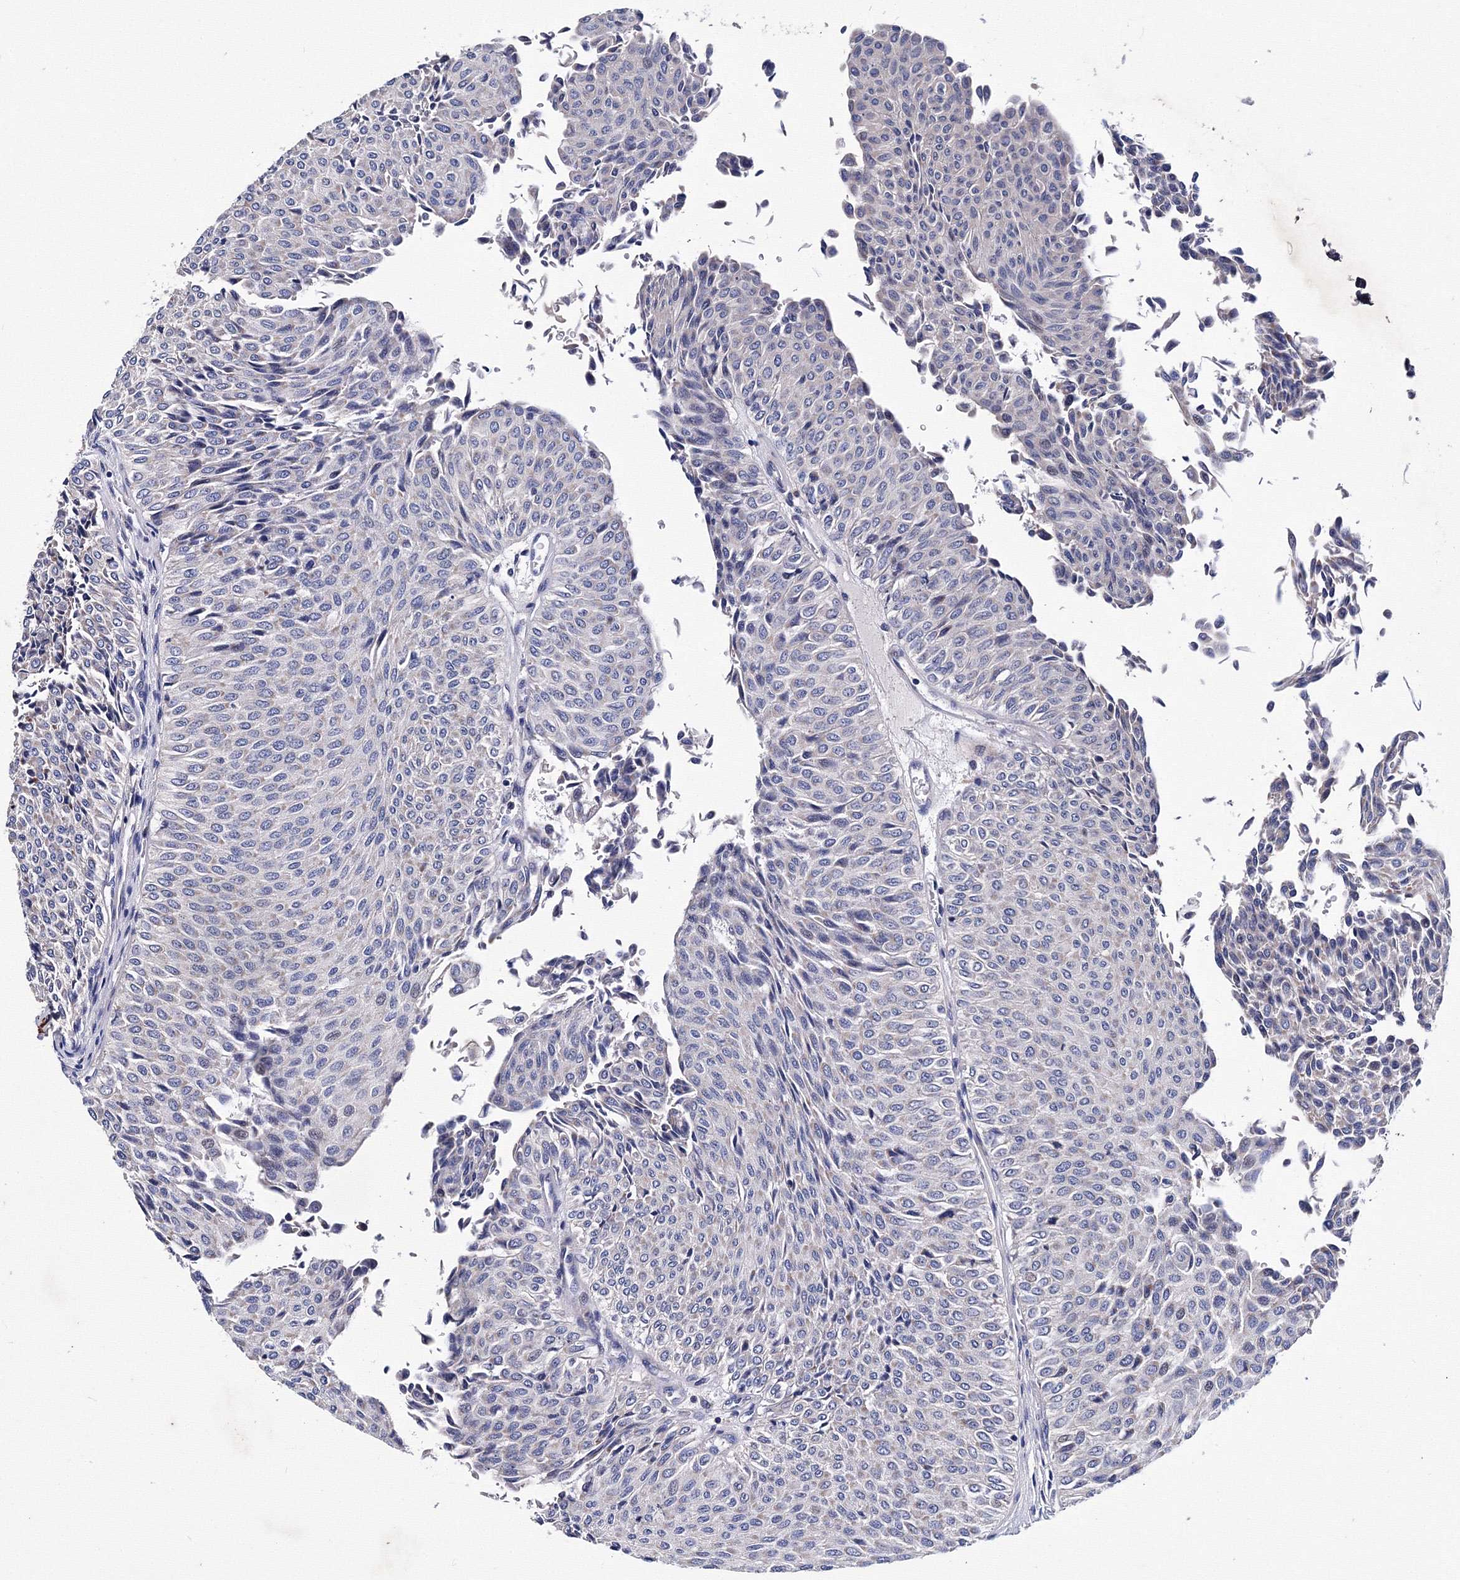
{"staining": {"intensity": "negative", "quantity": "none", "location": "none"}, "tissue": "urothelial cancer", "cell_type": "Tumor cells", "image_type": "cancer", "snomed": [{"axis": "morphology", "description": "Urothelial carcinoma, Low grade"}, {"axis": "topography", "description": "Urinary bladder"}], "caption": "The immunohistochemistry photomicrograph has no significant staining in tumor cells of urothelial cancer tissue. Nuclei are stained in blue.", "gene": "TRPM2", "patient": {"sex": "male", "age": 78}}